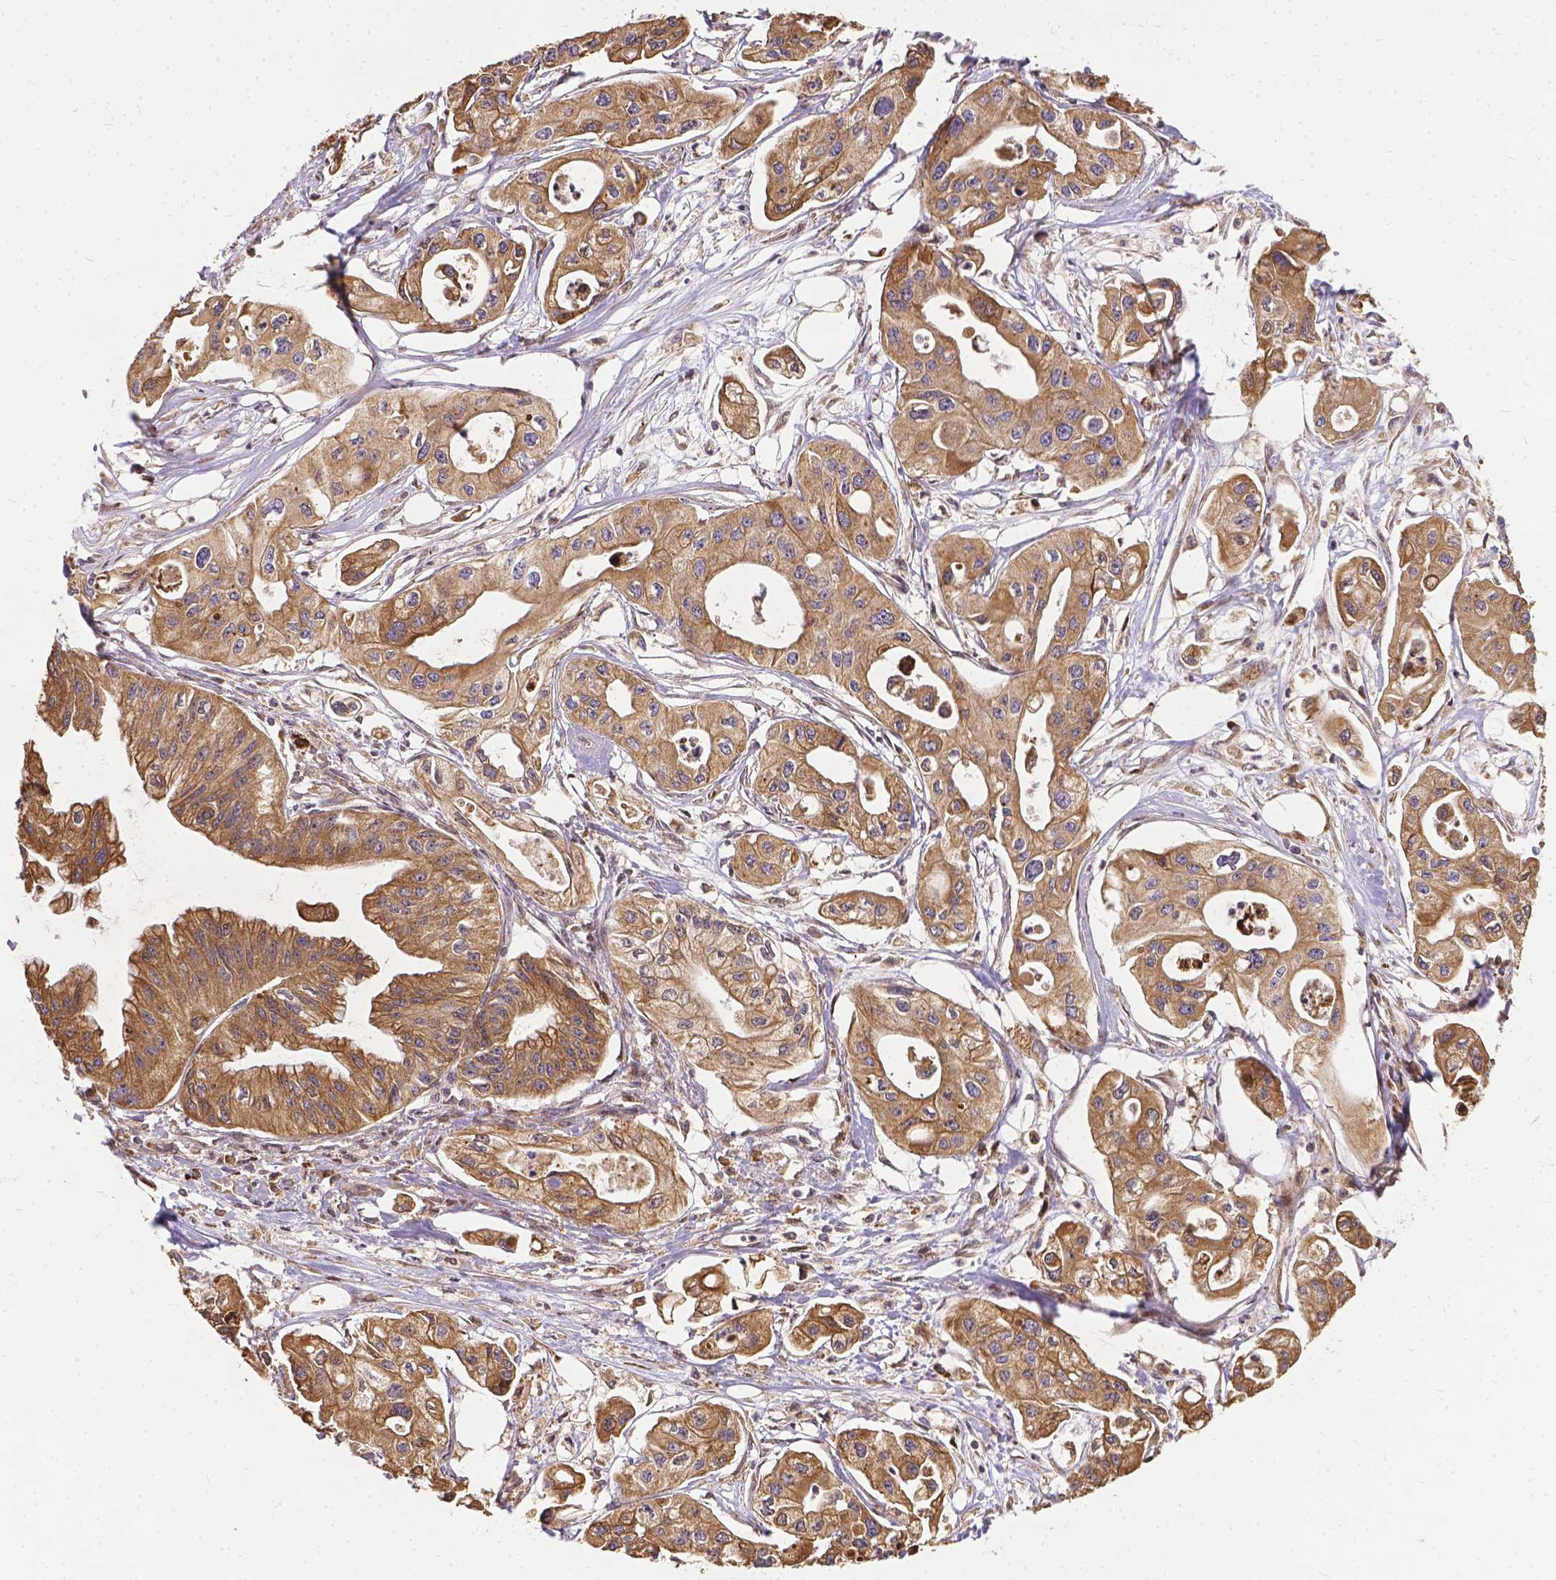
{"staining": {"intensity": "weak", "quantity": ">75%", "location": "cytoplasmic/membranous"}, "tissue": "pancreatic cancer", "cell_type": "Tumor cells", "image_type": "cancer", "snomed": [{"axis": "morphology", "description": "Adenocarcinoma, NOS"}, {"axis": "topography", "description": "Pancreas"}], "caption": "Pancreatic adenocarcinoma was stained to show a protein in brown. There is low levels of weak cytoplasmic/membranous positivity in about >75% of tumor cells.", "gene": "DENND6A", "patient": {"sex": "male", "age": 70}}